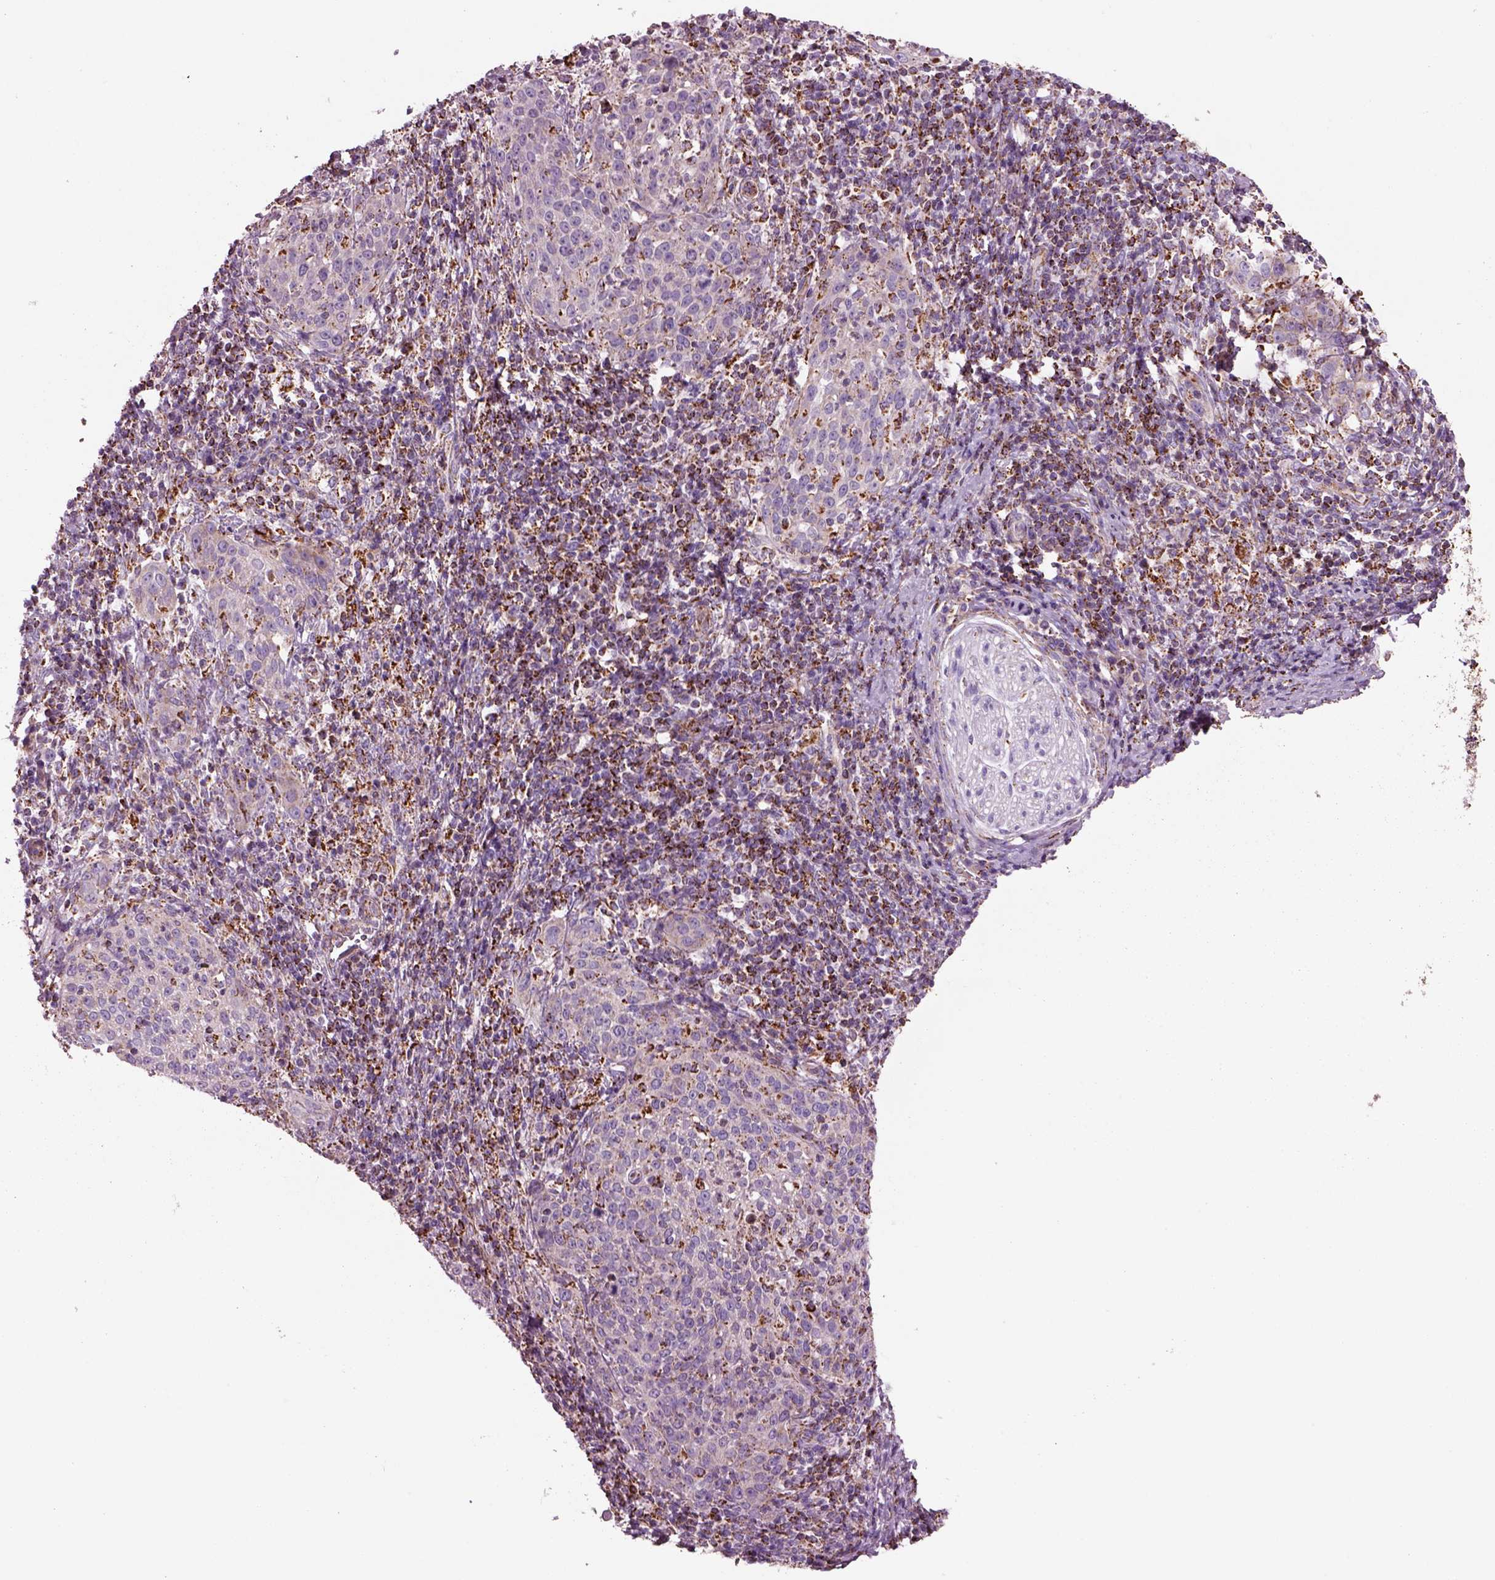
{"staining": {"intensity": "negative", "quantity": "none", "location": "none"}, "tissue": "cervical cancer", "cell_type": "Tumor cells", "image_type": "cancer", "snomed": [{"axis": "morphology", "description": "Squamous cell carcinoma, NOS"}, {"axis": "topography", "description": "Cervix"}], "caption": "Immunohistochemistry of squamous cell carcinoma (cervical) exhibits no positivity in tumor cells.", "gene": "SLC25A24", "patient": {"sex": "female", "age": 51}}